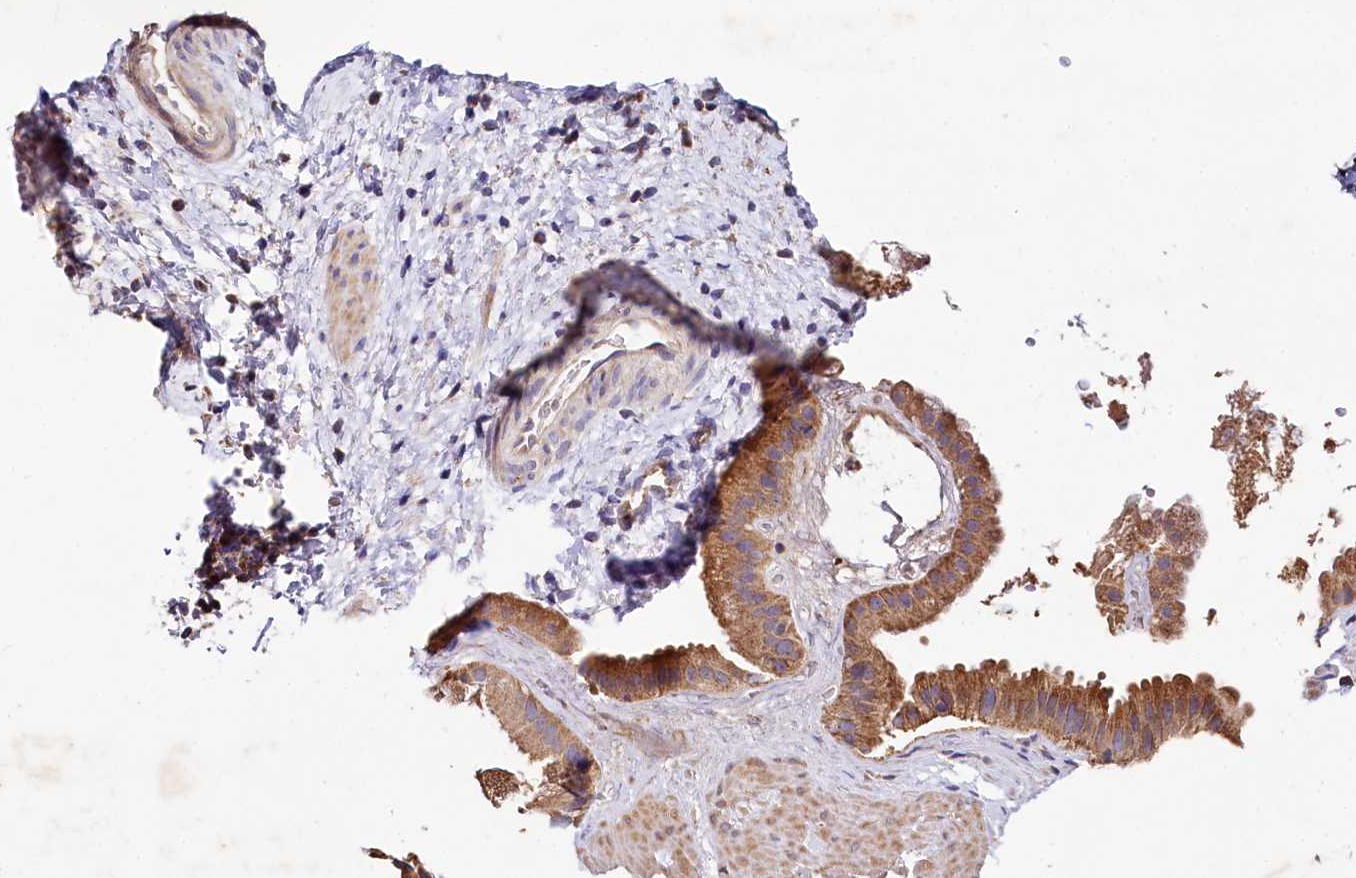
{"staining": {"intensity": "strong", "quantity": ">75%", "location": "cytoplasmic/membranous"}, "tissue": "gallbladder", "cell_type": "Glandular cells", "image_type": "normal", "snomed": [{"axis": "morphology", "description": "Normal tissue, NOS"}, {"axis": "topography", "description": "Gallbladder"}], "caption": "Brown immunohistochemical staining in benign gallbladder demonstrates strong cytoplasmic/membranous positivity in approximately >75% of glandular cells.", "gene": "SPRYD3", "patient": {"sex": "male", "age": 55}}